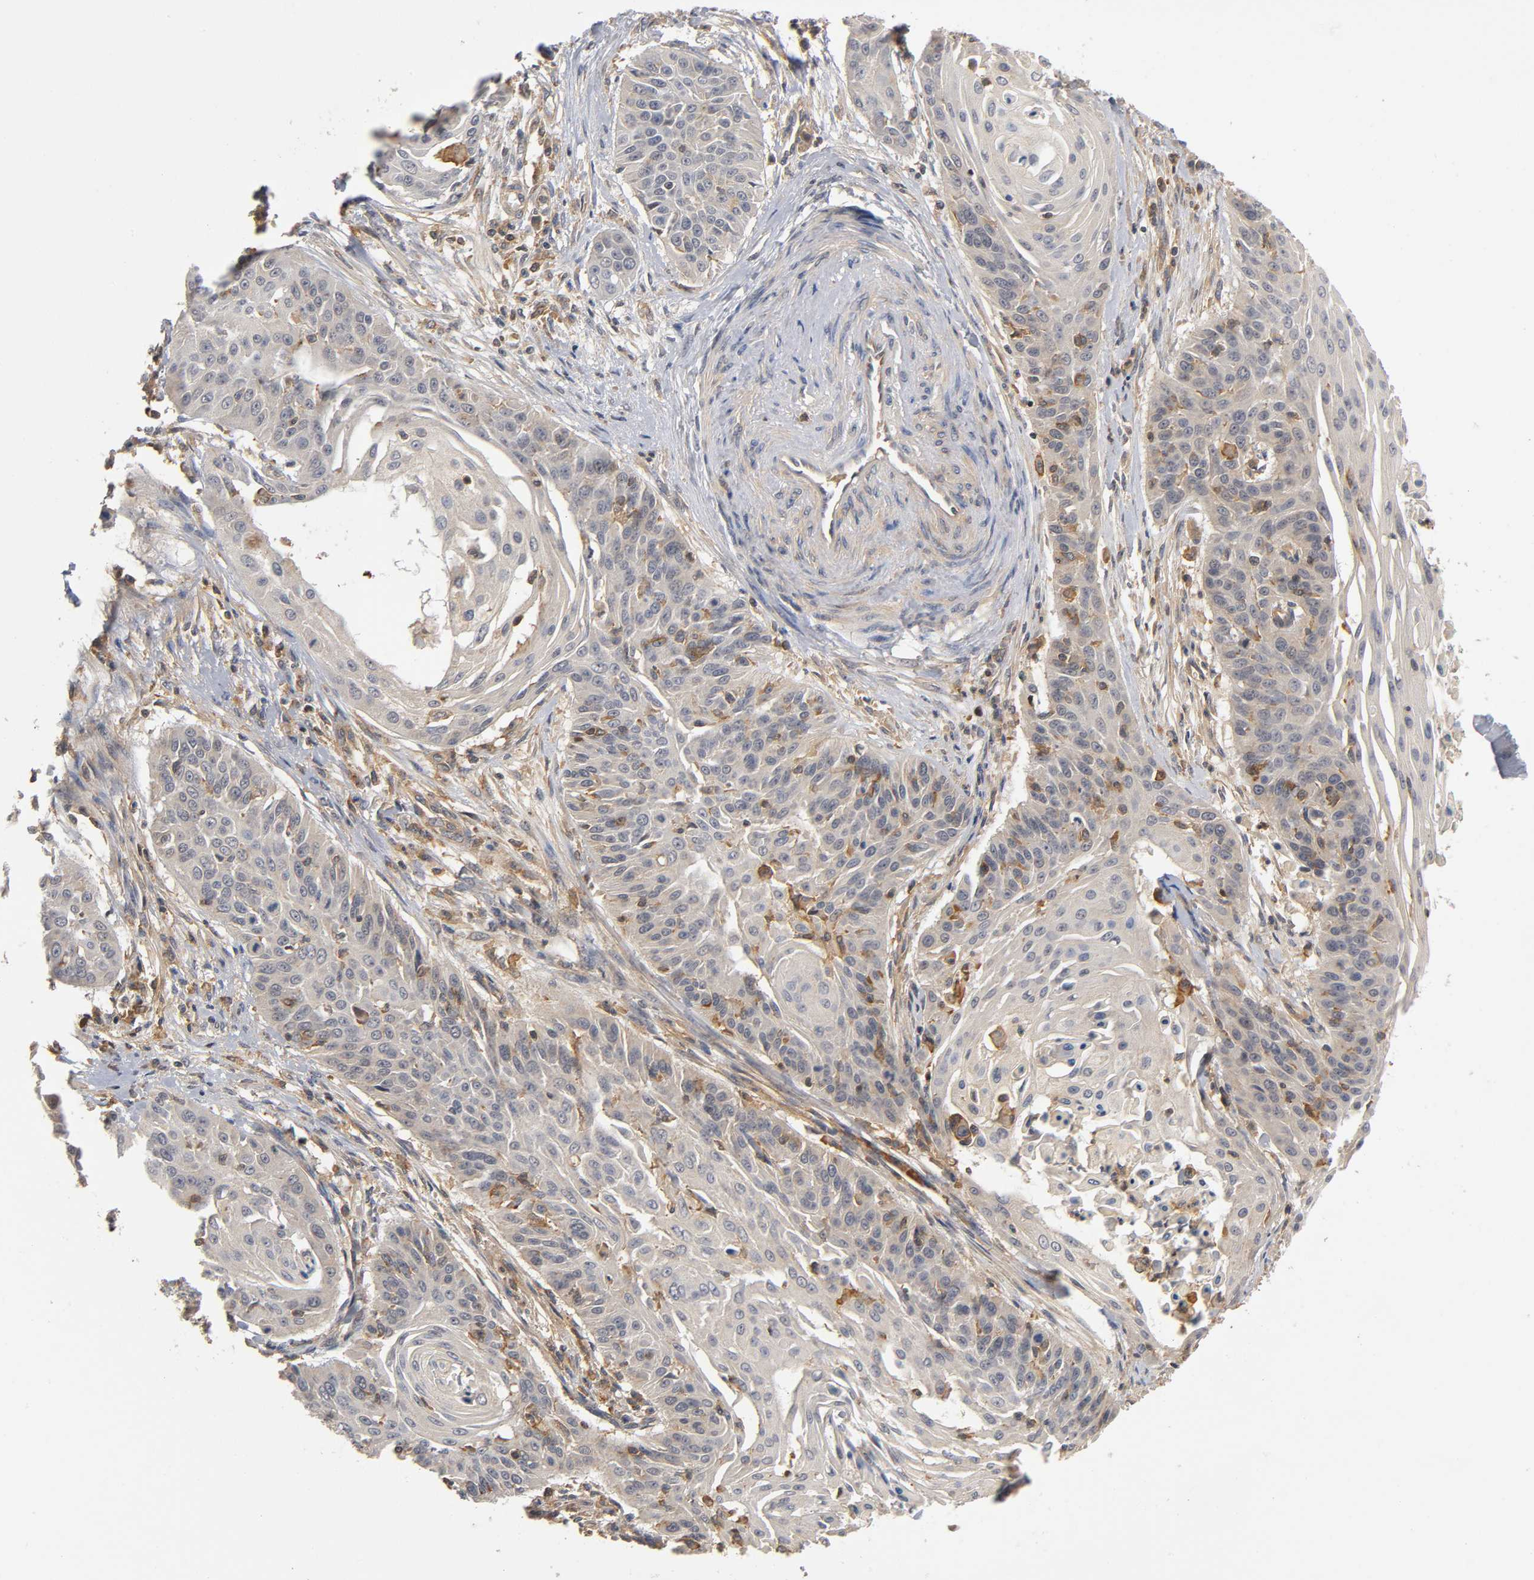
{"staining": {"intensity": "weak", "quantity": "25%-75%", "location": "cytoplasmic/membranous"}, "tissue": "cervical cancer", "cell_type": "Tumor cells", "image_type": "cancer", "snomed": [{"axis": "morphology", "description": "Squamous cell carcinoma, NOS"}, {"axis": "topography", "description": "Cervix"}], "caption": "Immunohistochemistry (IHC) of human cervical squamous cell carcinoma demonstrates low levels of weak cytoplasmic/membranous positivity in approximately 25%-75% of tumor cells.", "gene": "ACTR2", "patient": {"sex": "female", "age": 33}}